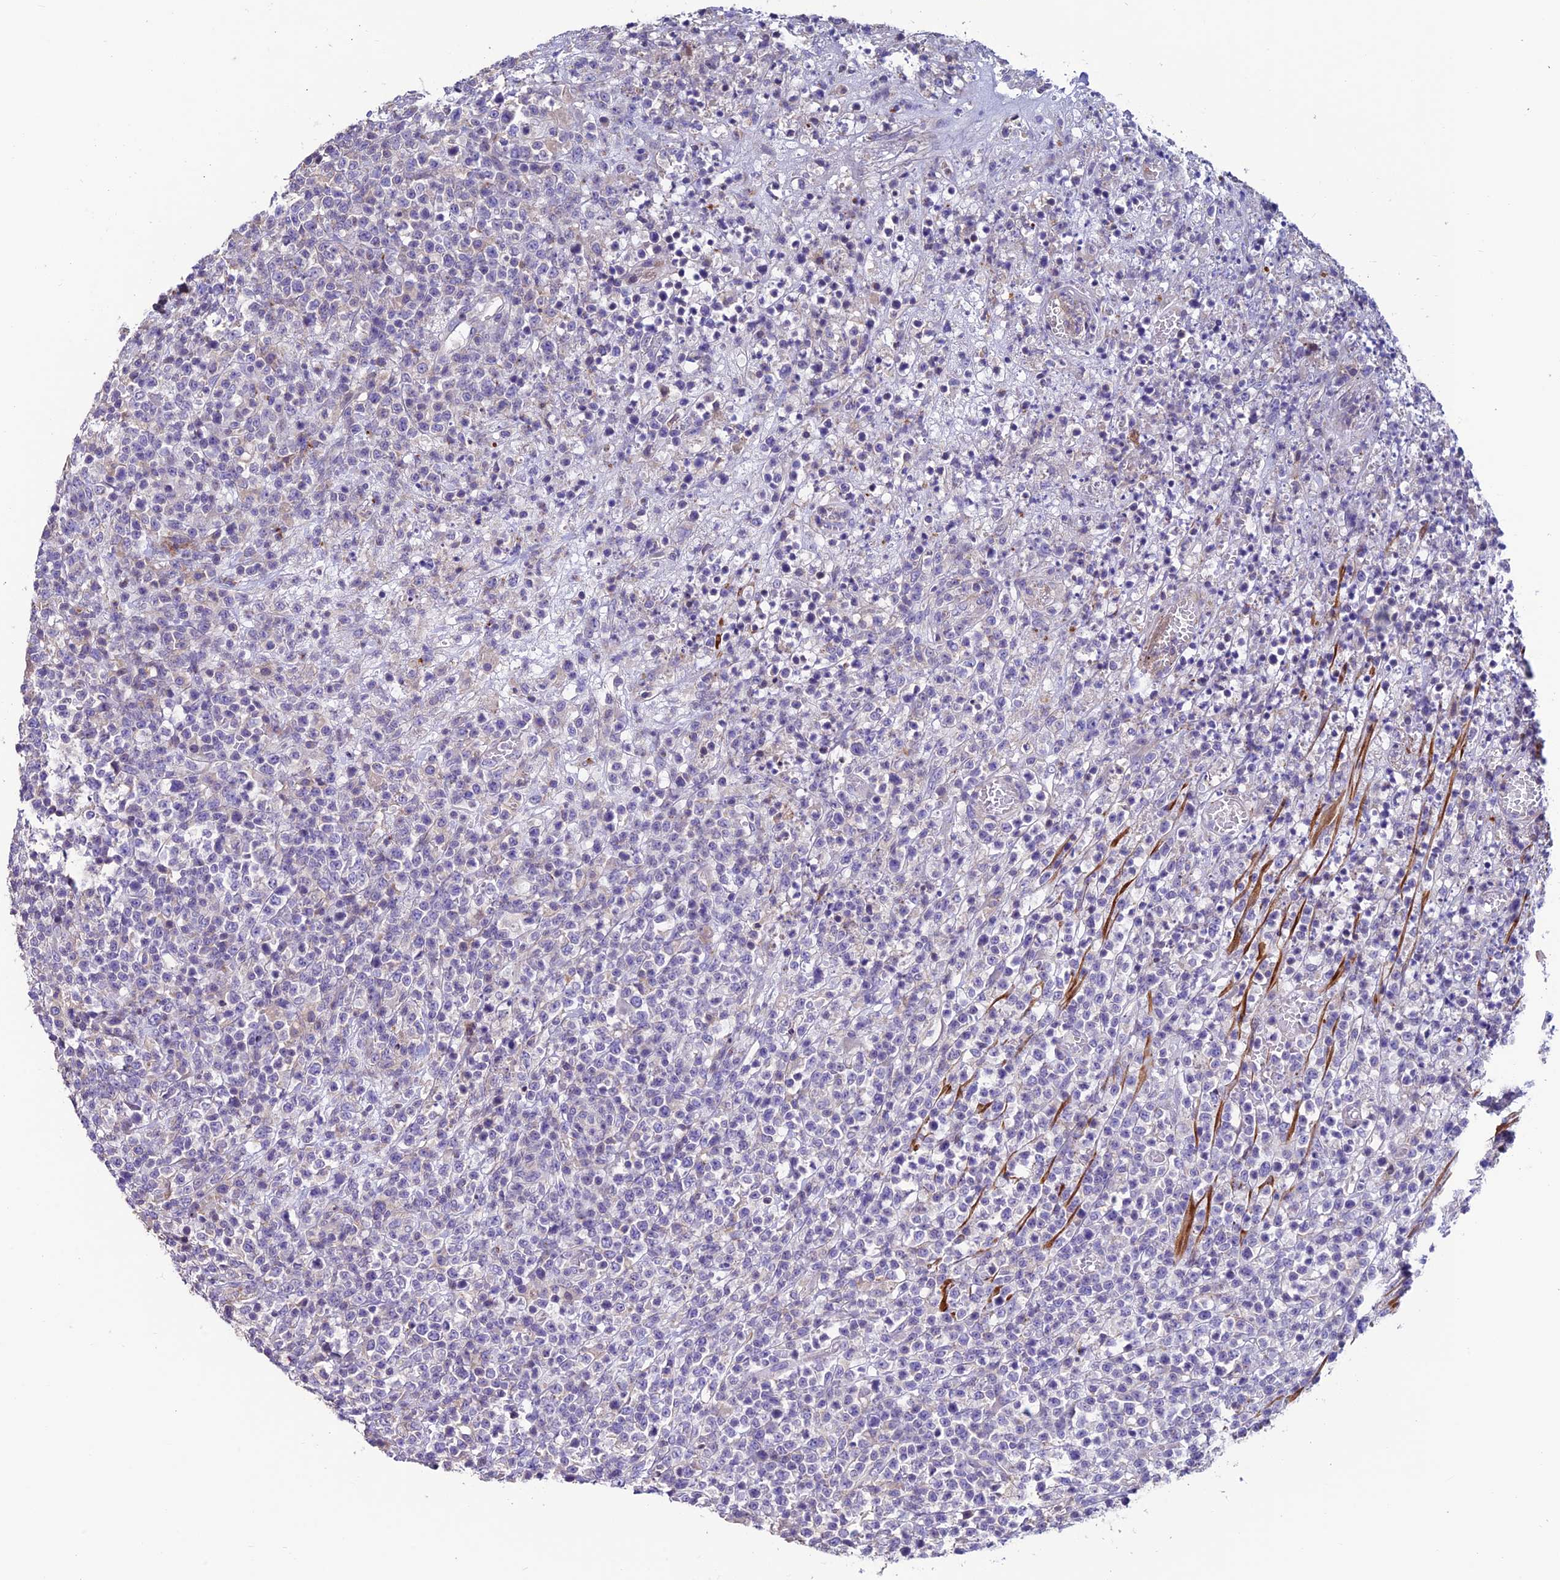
{"staining": {"intensity": "negative", "quantity": "none", "location": "none"}, "tissue": "lymphoma", "cell_type": "Tumor cells", "image_type": "cancer", "snomed": [{"axis": "morphology", "description": "Malignant lymphoma, non-Hodgkin's type, High grade"}, {"axis": "topography", "description": "Colon"}], "caption": "This is a micrograph of immunohistochemistry staining of lymphoma, which shows no staining in tumor cells. (Brightfield microscopy of DAB immunohistochemistry (IHC) at high magnification).", "gene": "FAM178B", "patient": {"sex": "female", "age": 53}}